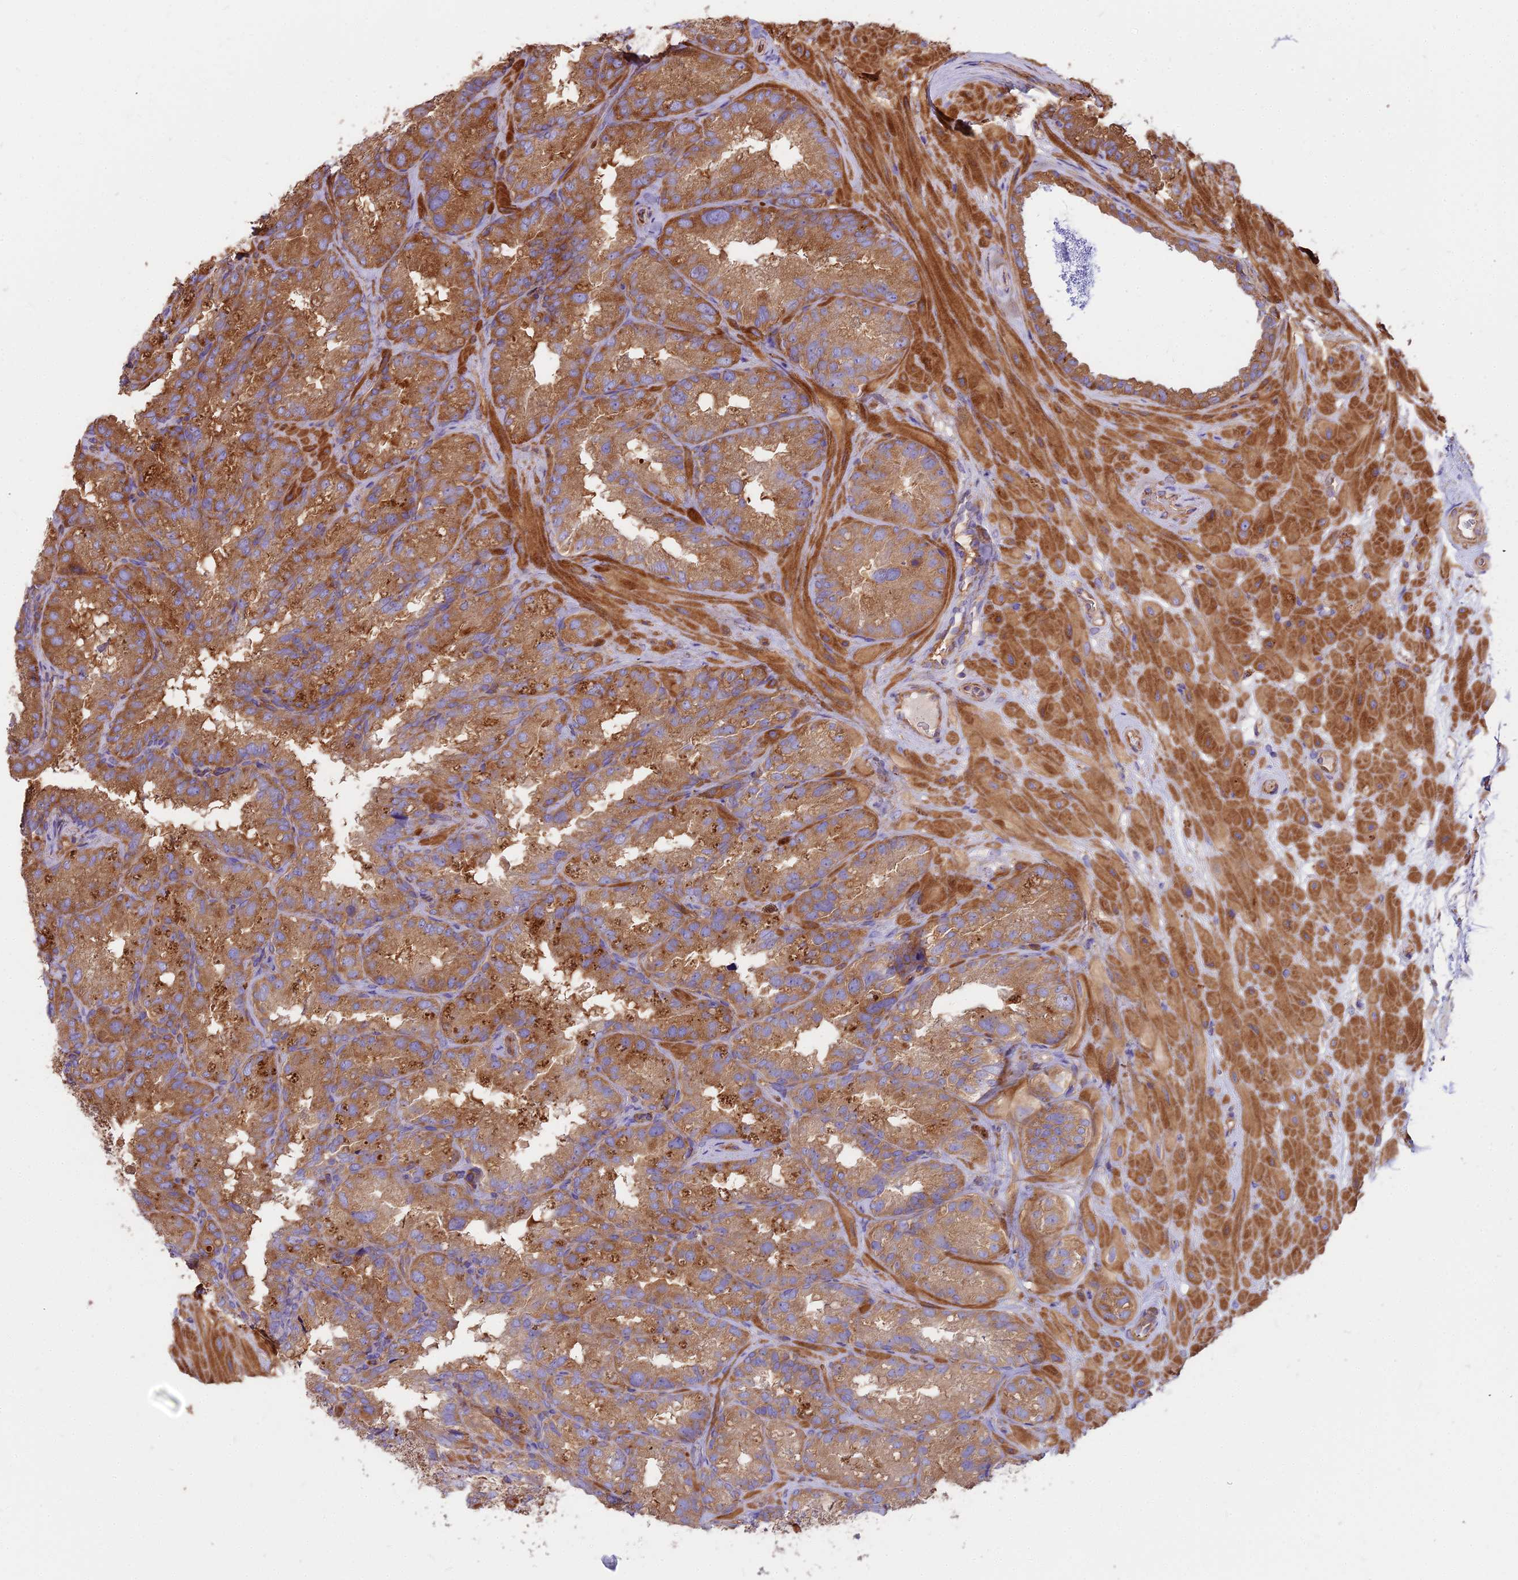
{"staining": {"intensity": "strong", "quantity": ">75%", "location": "cytoplasmic/membranous"}, "tissue": "seminal vesicle", "cell_type": "Glandular cells", "image_type": "normal", "snomed": [{"axis": "morphology", "description": "Normal tissue, NOS"}, {"axis": "topography", "description": "Seminal veicle"}], "caption": "Seminal vesicle stained for a protein (brown) shows strong cytoplasmic/membranous positive positivity in approximately >75% of glandular cells.", "gene": "DCTN3", "patient": {"sex": "male", "age": 58}}